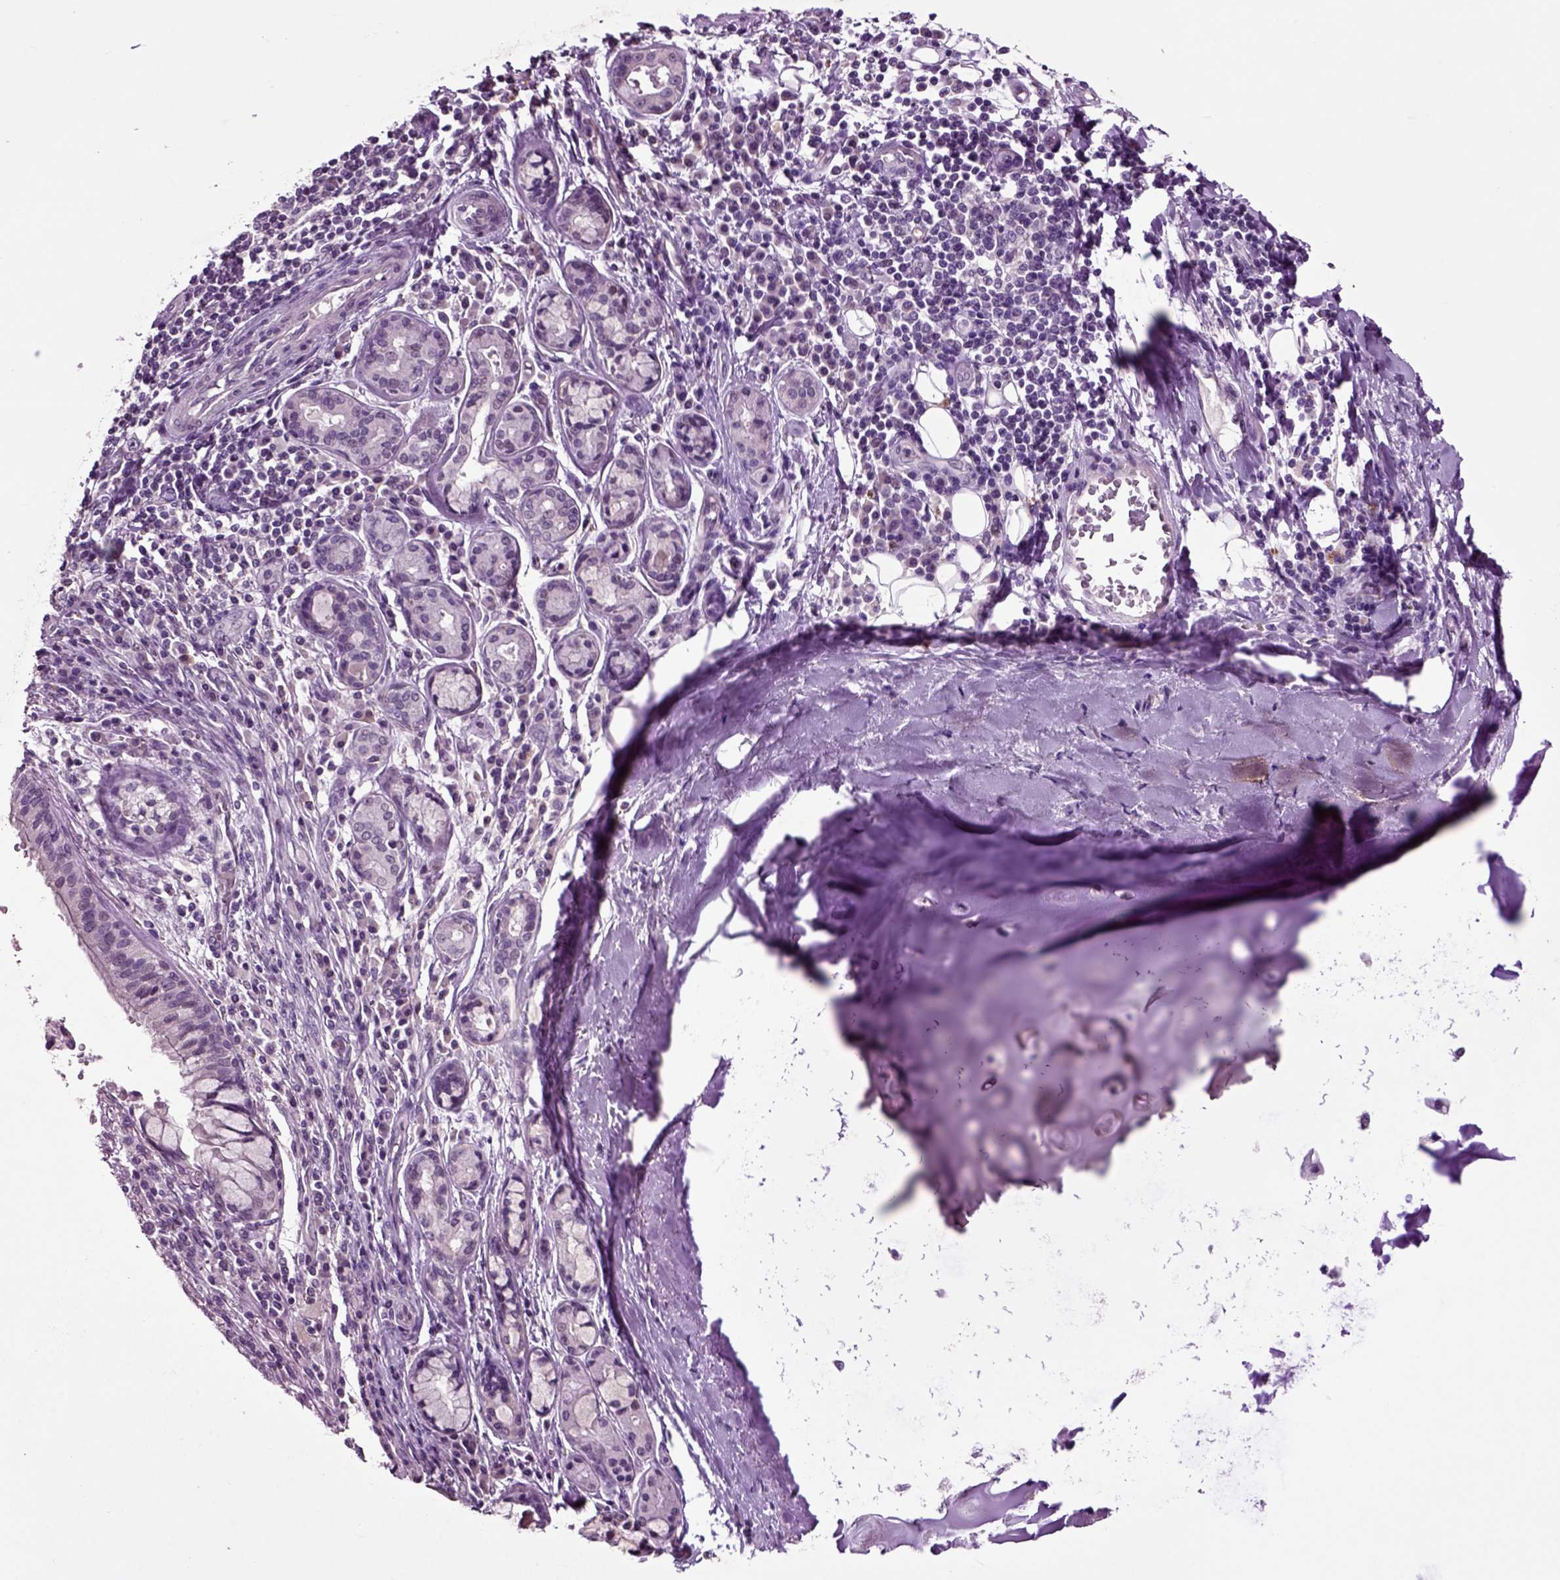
{"staining": {"intensity": "negative", "quantity": "none", "location": "none"}, "tissue": "bronchus", "cell_type": "Respiratory epithelial cells", "image_type": "normal", "snomed": [{"axis": "morphology", "description": "Normal tissue, NOS"}, {"axis": "morphology", "description": "Squamous cell carcinoma, NOS"}, {"axis": "topography", "description": "Bronchus"}, {"axis": "topography", "description": "Lung"}], "caption": "High power microscopy photomicrograph of an immunohistochemistry (IHC) photomicrograph of benign bronchus, revealing no significant expression in respiratory epithelial cells. (Immunohistochemistry, brightfield microscopy, high magnification).", "gene": "CRHR1", "patient": {"sex": "male", "age": 69}}